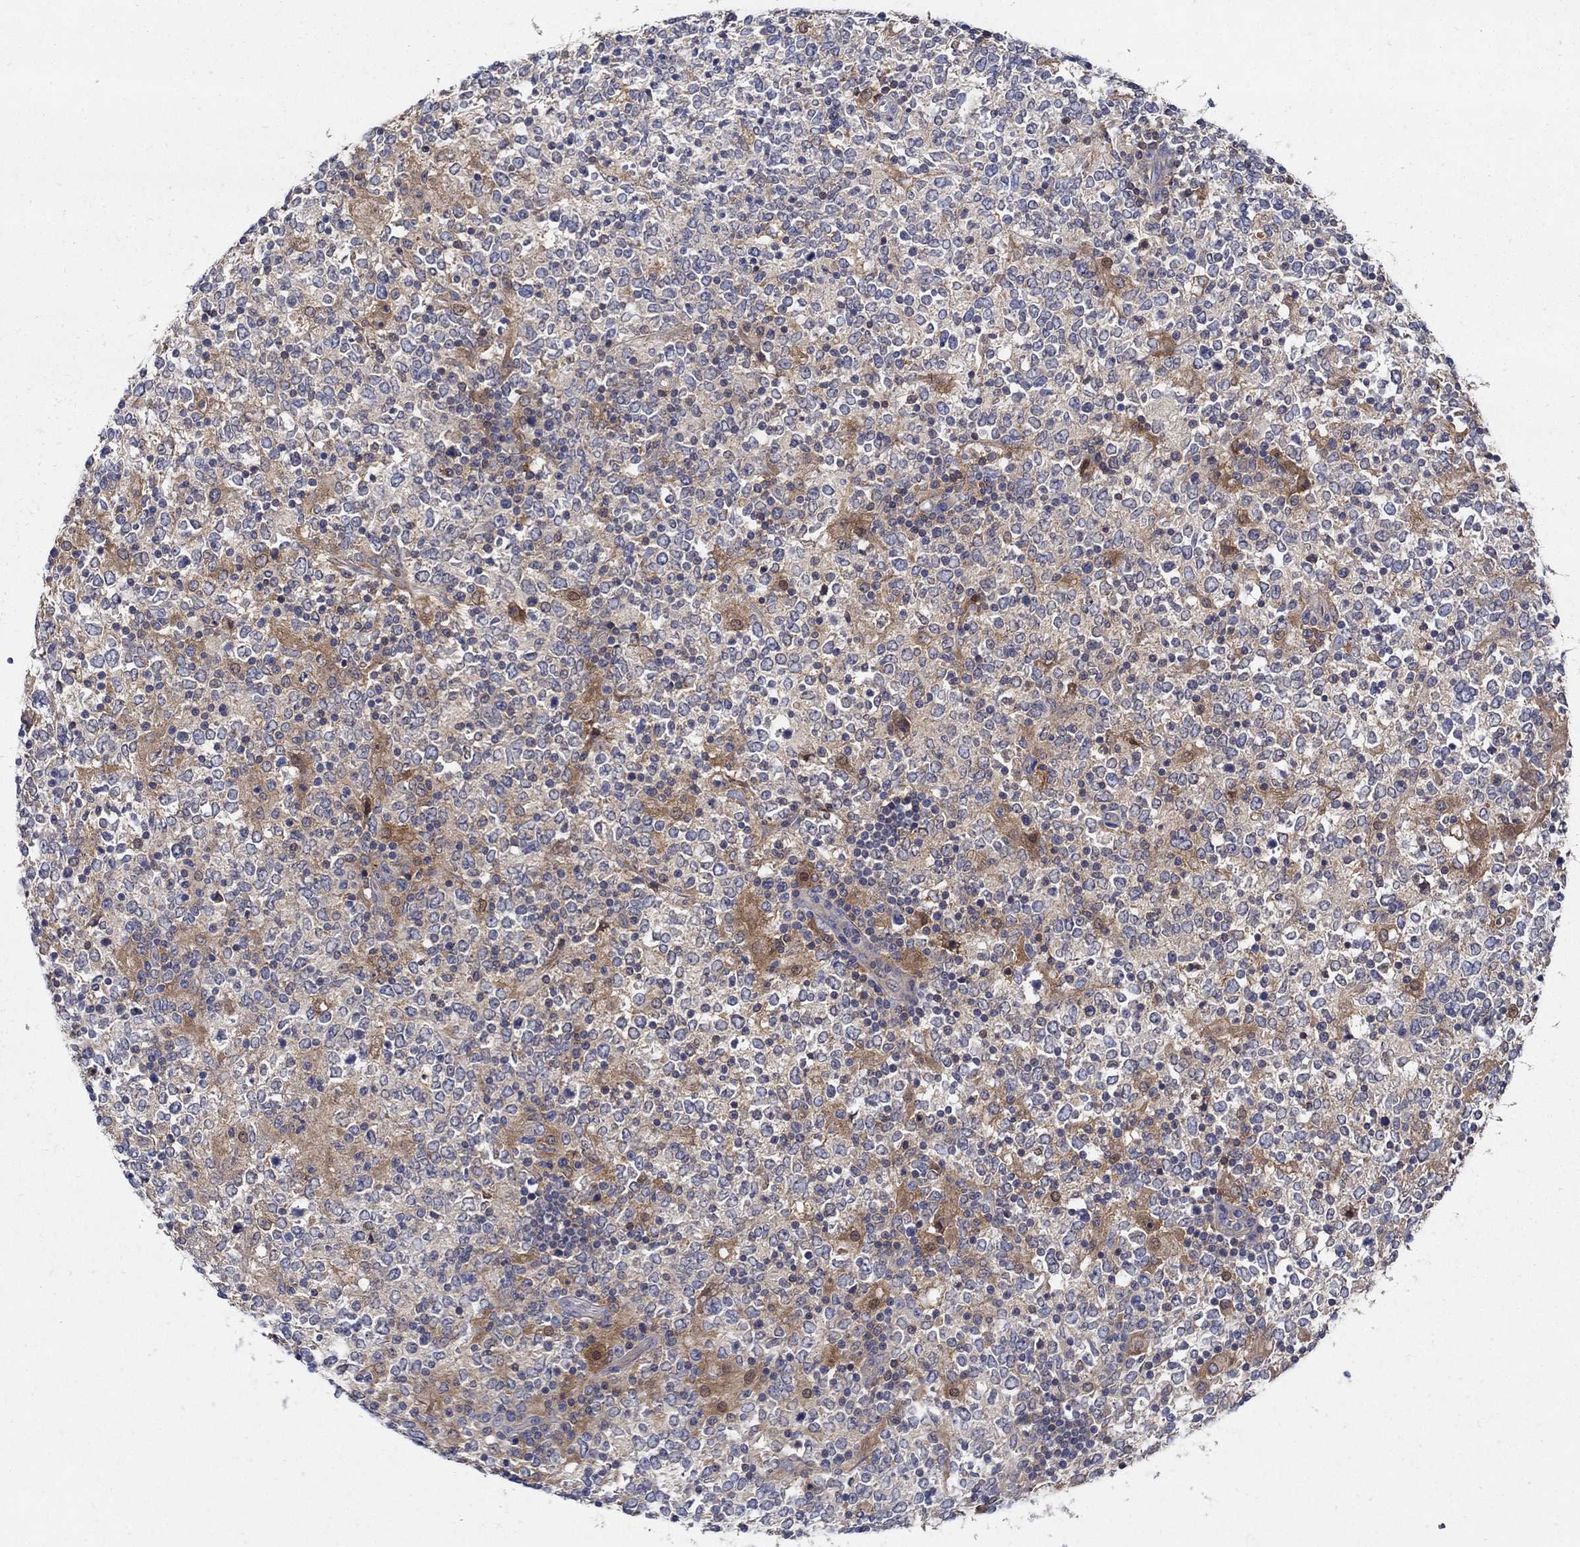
{"staining": {"intensity": "negative", "quantity": "none", "location": "none"}, "tissue": "lymphoma", "cell_type": "Tumor cells", "image_type": "cancer", "snomed": [{"axis": "morphology", "description": "Malignant lymphoma, non-Hodgkin's type, High grade"}, {"axis": "topography", "description": "Lymph node"}], "caption": "IHC image of neoplastic tissue: human high-grade malignant lymphoma, non-Hodgkin's type stained with DAB demonstrates no significant protein expression in tumor cells.", "gene": "MTHFR", "patient": {"sex": "female", "age": 84}}